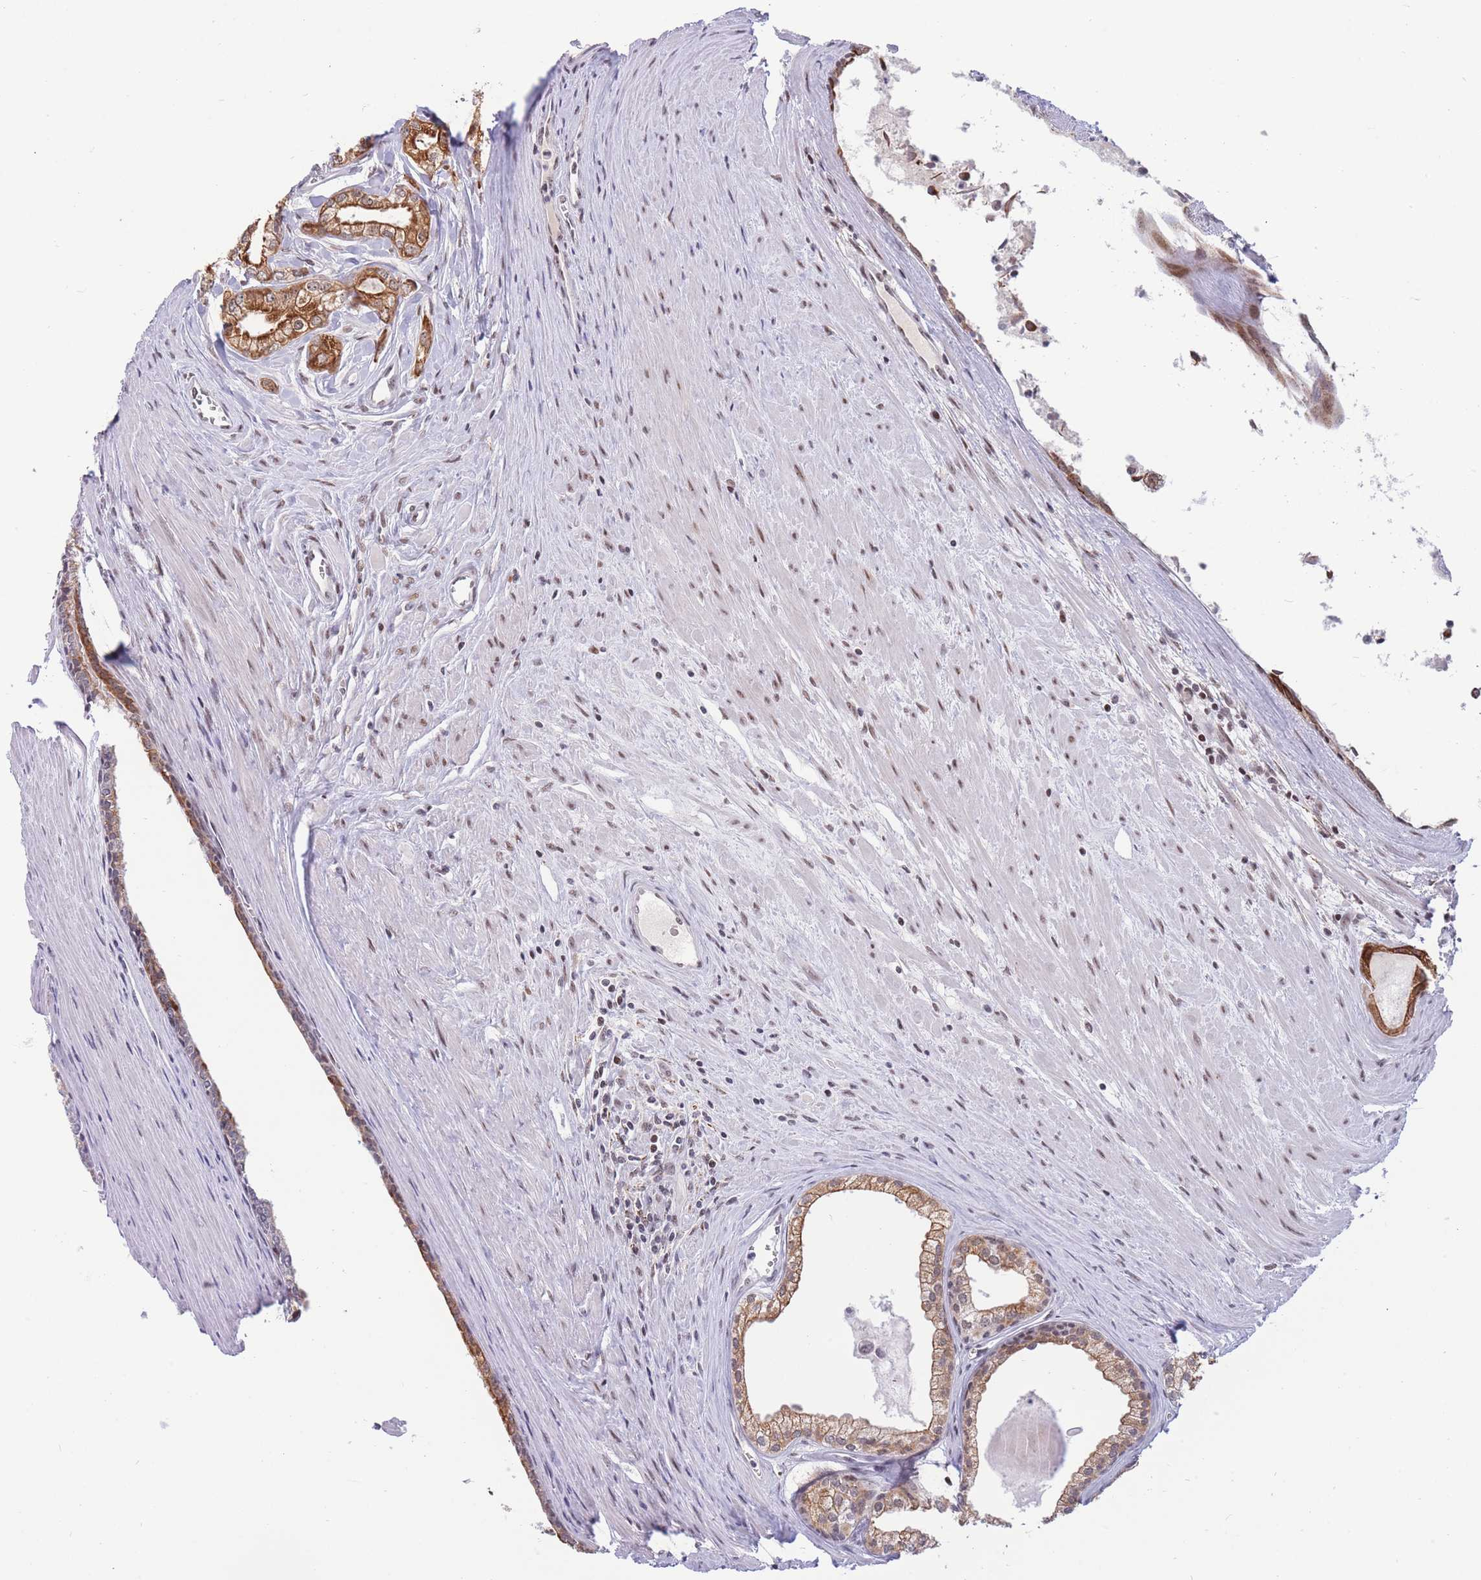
{"staining": {"intensity": "moderate", "quantity": ">75%", "location": "cytoplasmic/membranous"}, "tissue": "prostate cancer", "cell_type": "Tumor cells", "image_type": "cancer", "snomed": [{"axis": "morphology", "description": "Adenocarcinoma, High grade"}, {"axis": "topography", "description": "Prostate"}], "caption": "A micrograph of human prostate cancer (adenocarcinoma (high-grade)) stained for a protein displays moderate cytoplasmic/membranous brown staining in tumor cells.", "gene": "TARBP2", "patient": {"sex": "male", "age": 68}}